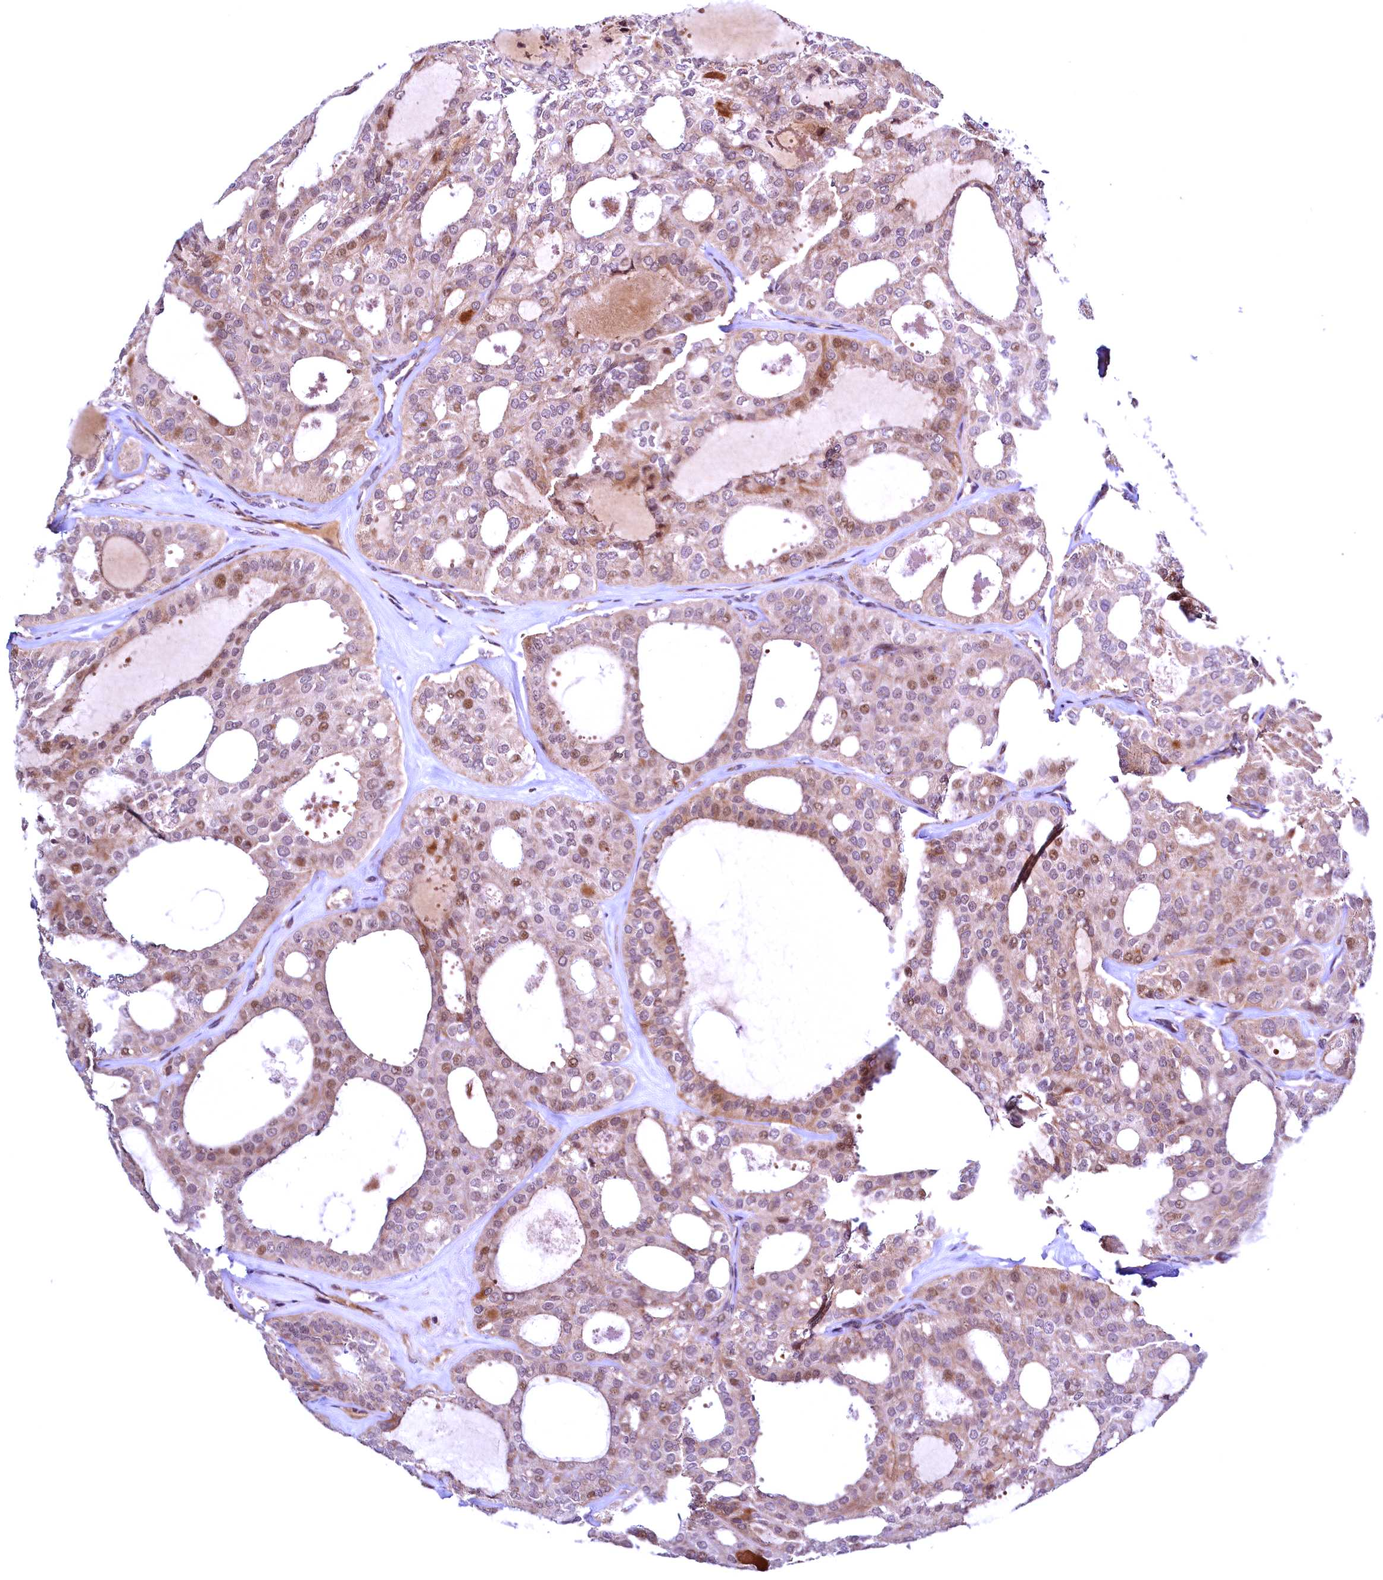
{"staining": {"intensity": "moderate", "quantity": "<25%", "location": "cytoplasmic/membranous,nuclear"}, "tissue": "thyroid cancer", "cell_type": "Tumor cells", "image_type": "cancer", "snomed": [{"axis": "morphology", "description": "Follicular adenoma carcinoma, NOS"}, {"axis": "topography", "description": "Thyroid gland"}], "caption": "Follicular adenoma carcinoma (thyroid) stained for a protein (brown) reveals moderate cytoplasmic/membranous and nuclear positive positivity in approximately <25% of tumor cells.", "gene": "RBFA", "patient": {"sex": "male", "age": 75}}